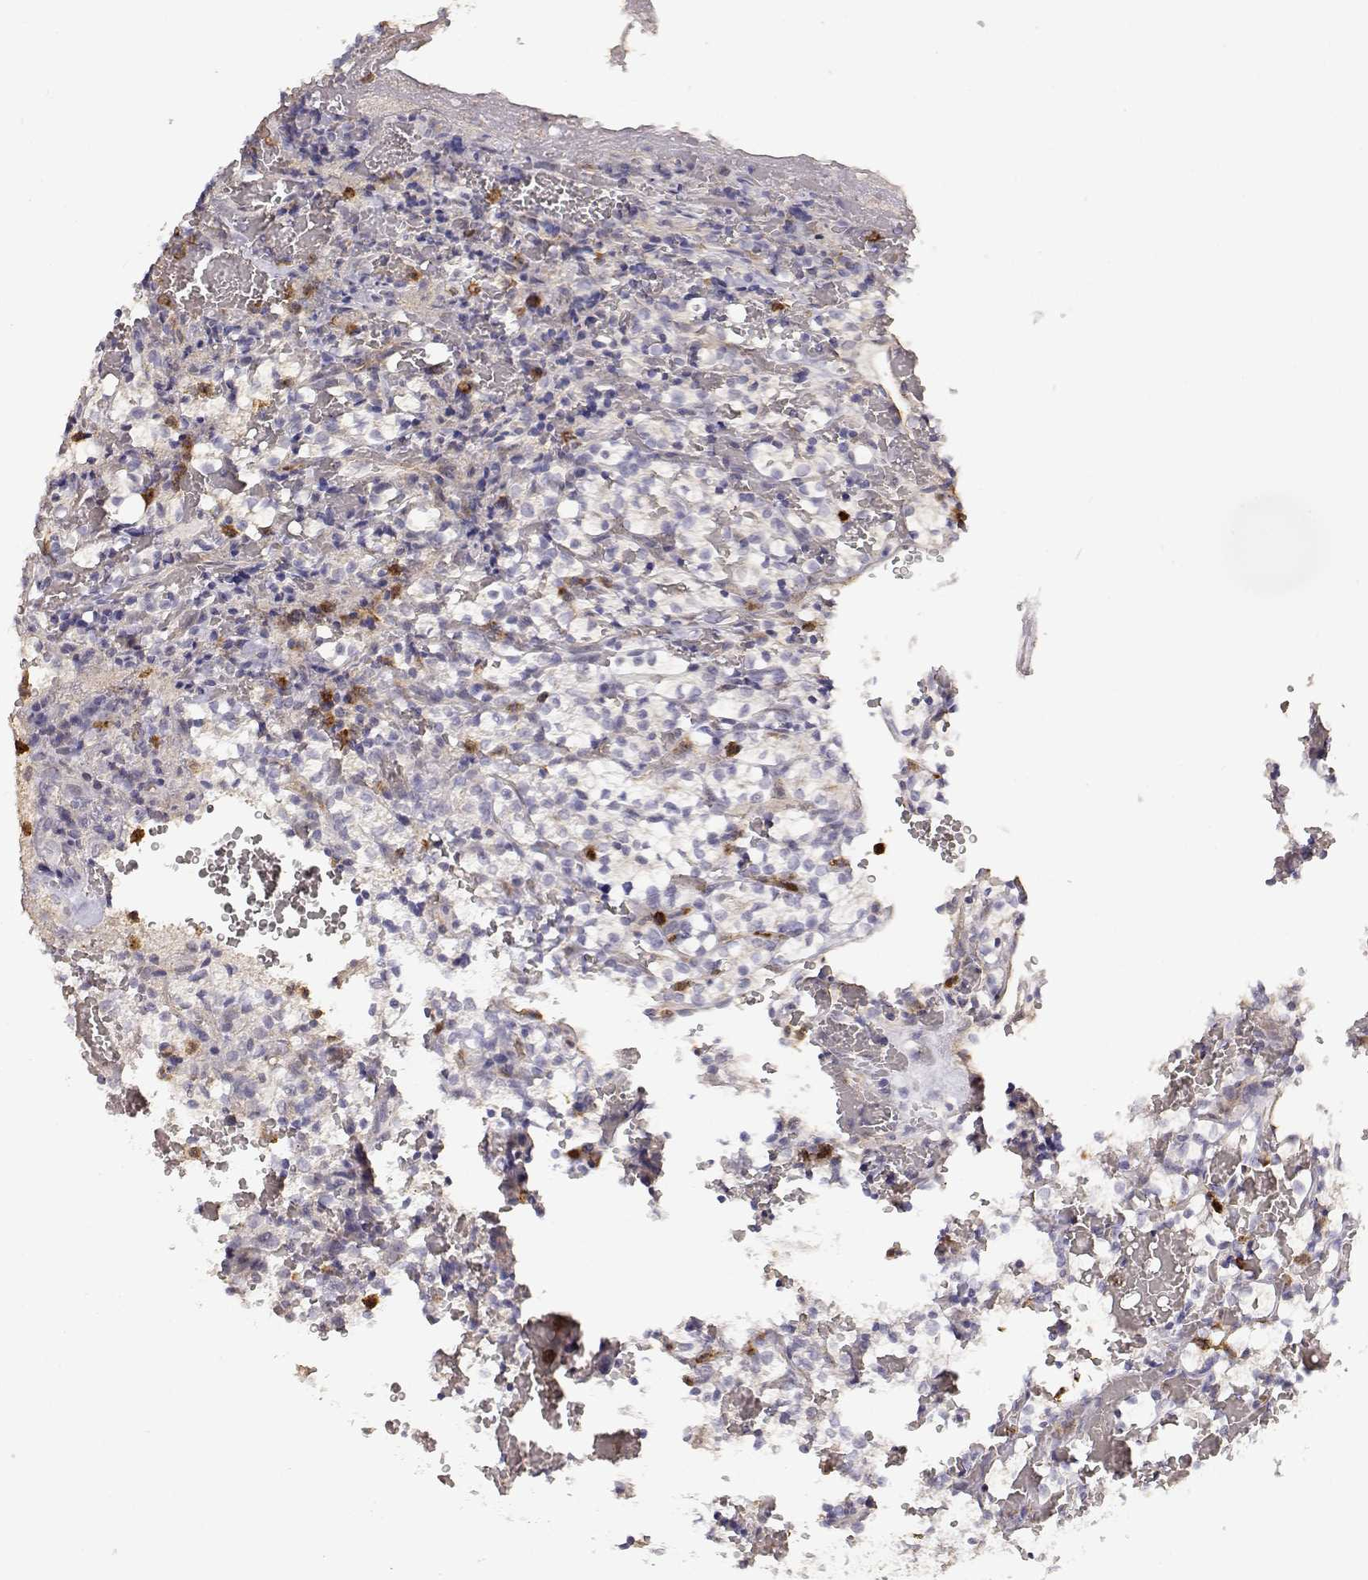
{"staining": {"intensity": "negative", "quantity": "none", "location": "none"}, "tissue": "renal cancer", "cell_type": "Tumor cells", "image_type": "cancer", "snomed": [{"axis": "morphology", "description": "Adenocarcinoma, NOS"}, {"axis": "topography", "description": "Kidney"}], "caption": "This is an immunohistochemistry (IHC) histopathology image of human renal adenocarcinoma. There is no staining in tumor cells.", "gene": "TNFRSF10C", "patient": {"sex": "female", "age": 69}}